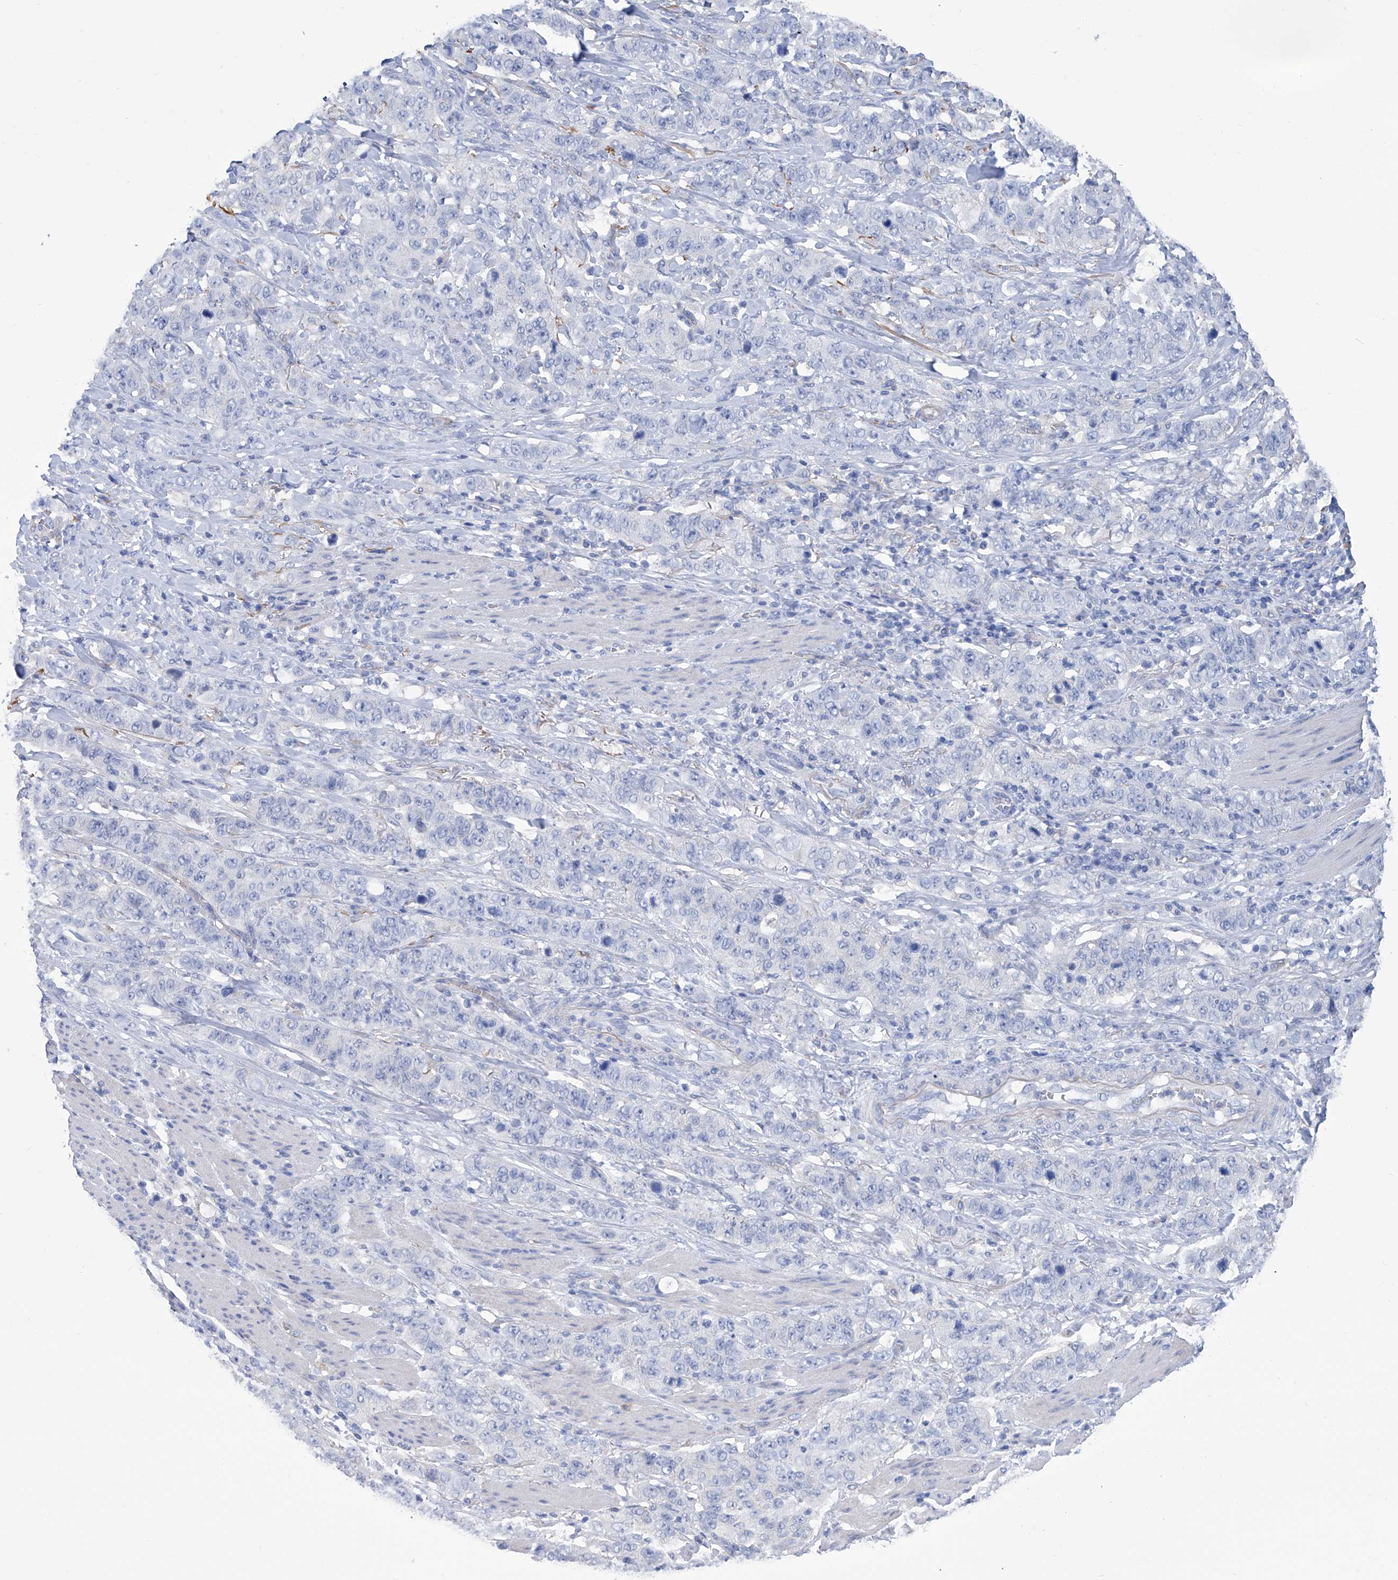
{"staining": {"intensity": "negative", "quantity": "none", "location": "none"}, "tissue": "stomach cancer", "cell_type": "Tumor cells", "image_type": "cancer", "snomed": [{"axis": "morphology", "description": "Adenocarcinoma, NOS"}, {"axis": "topography", "description": "Stomach"}], "caption": "The image demonstrates no staining of tumor cells in stomach cancer.", "gene": "SMS", "patient": {"sex": "male", "age": 48}}